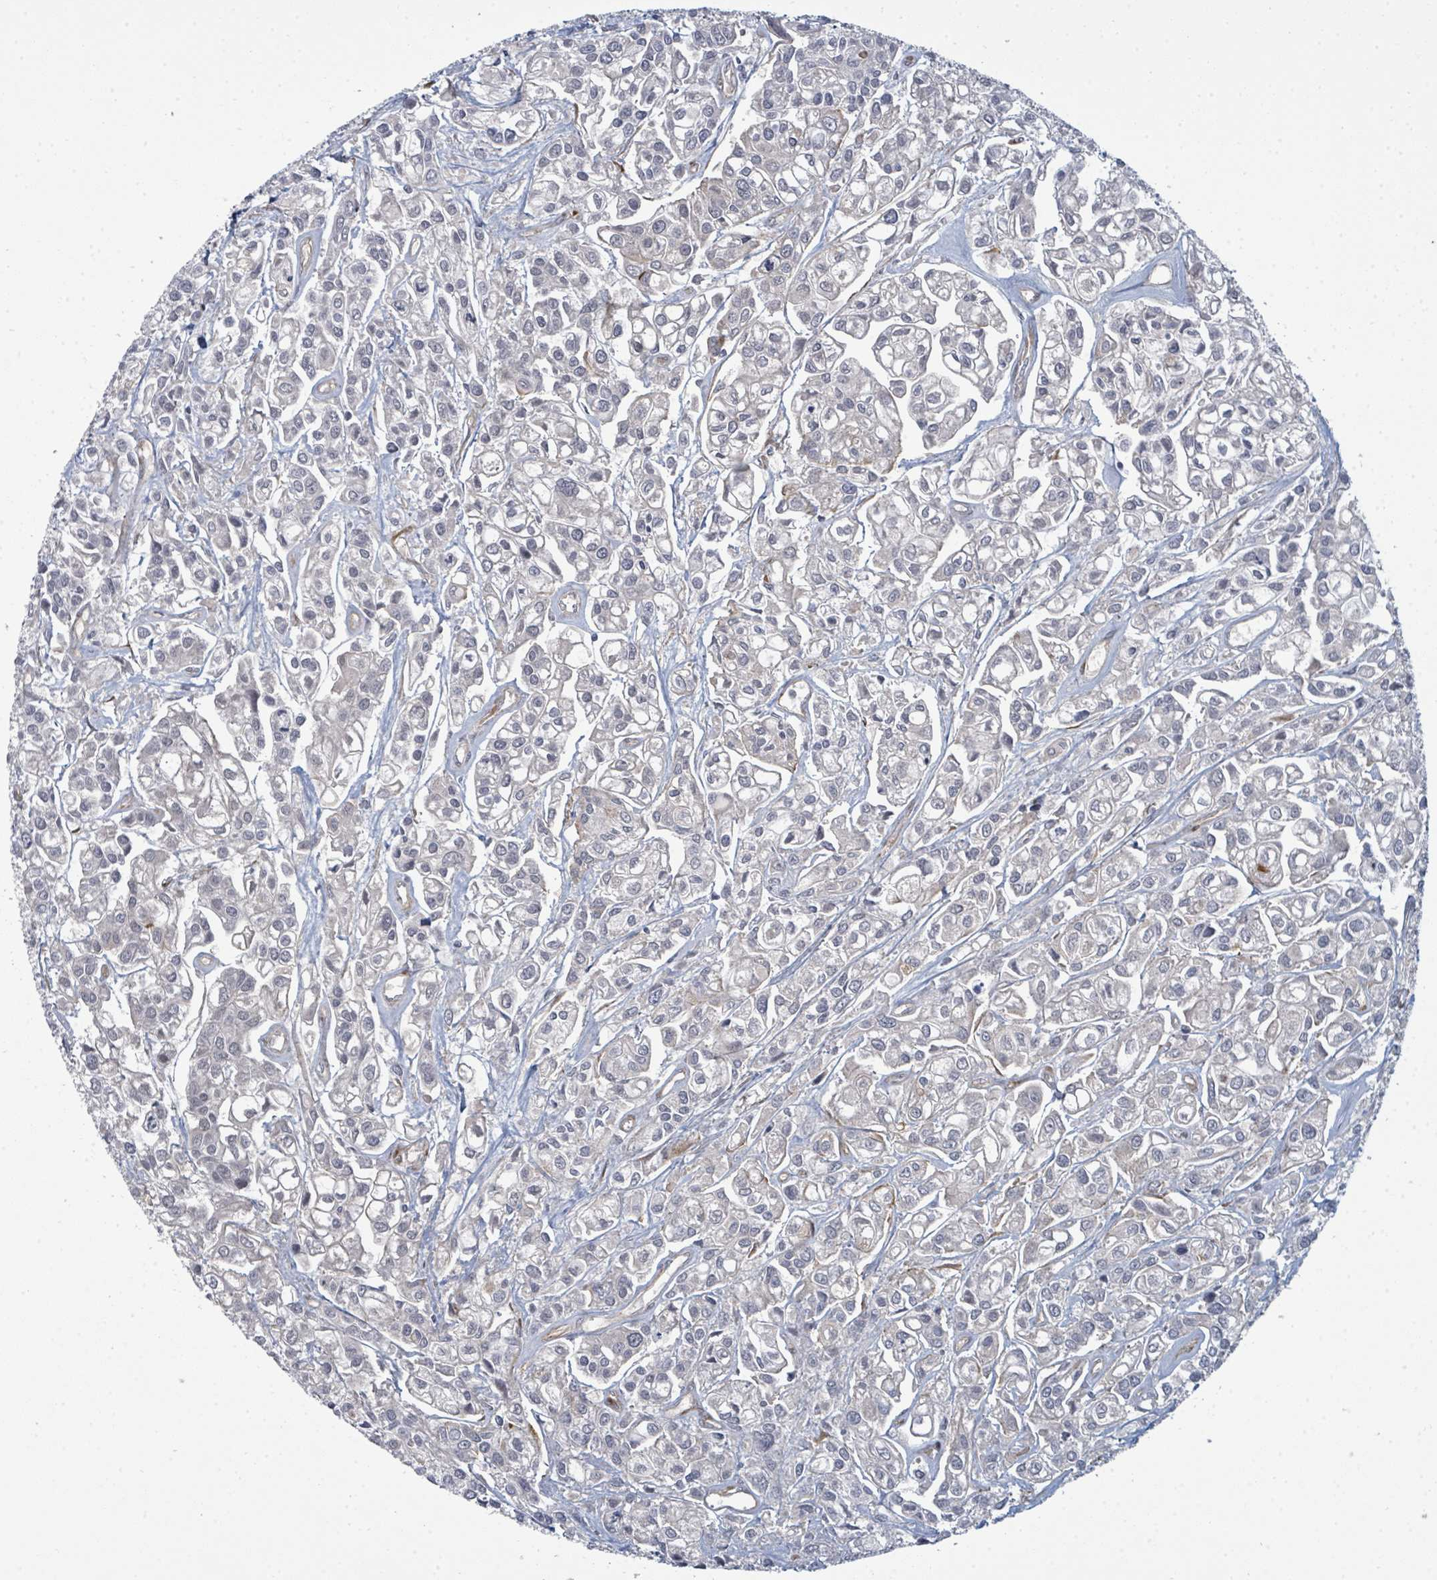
{"staining": {"intensity": "negative", "quantity": "none", "location": "none"}, "tissue": "urothelial cancer", "cell_type": "Tumor cells", "image_type": "cancer", "snomed": [{"axis": "morphology", "description": "Urothelial carcinoma, High grade"}, {"axis": "topography", "description": "Urinary bladder"}], "caption": "The IHC histopathology image has no significant positivity in tumor cells of high-grade urothelial carcinoma tissue.", "gene": "PSMG2", "patient": {"sex": "male", "age": 67}}